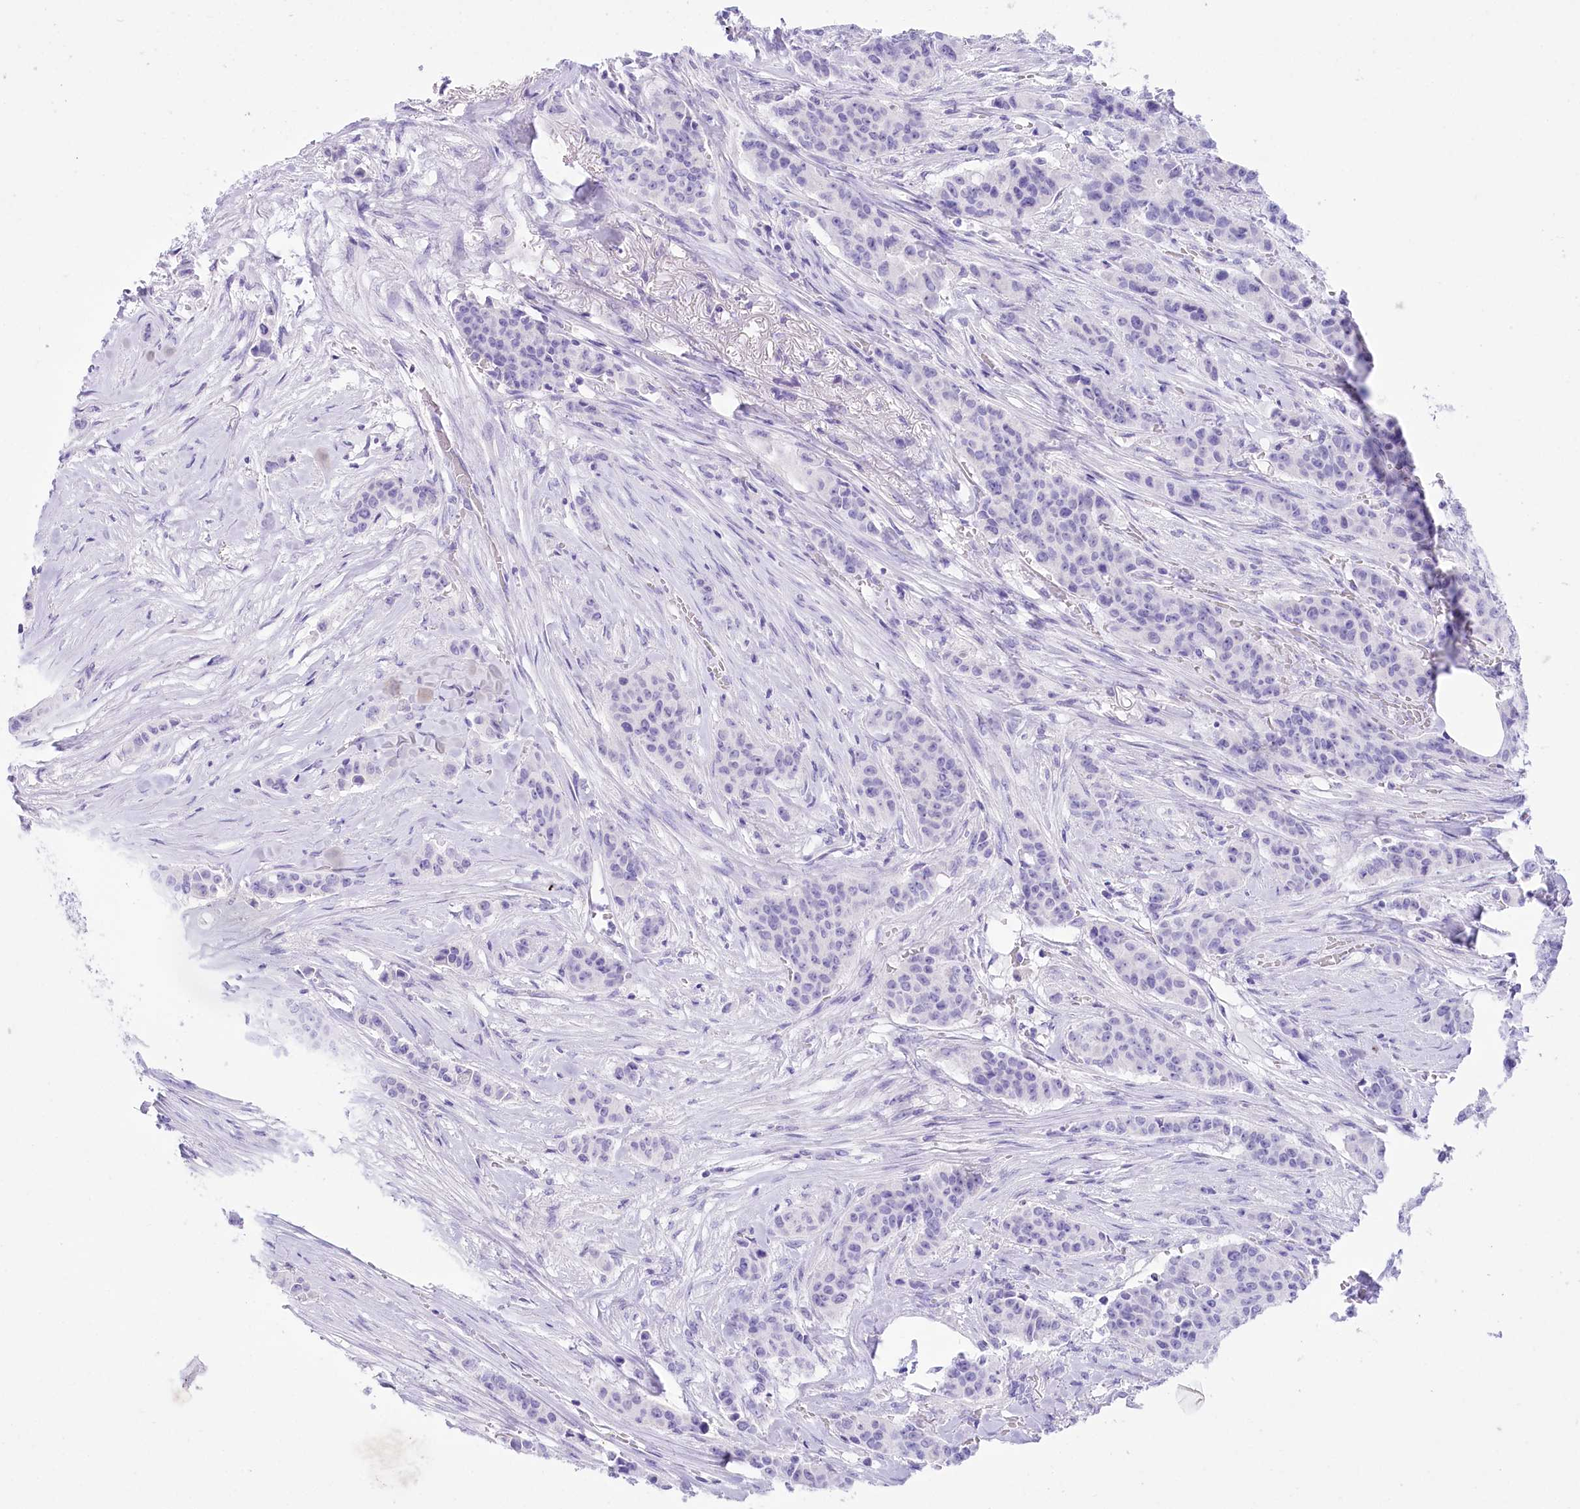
{"staining": {"intensity": "negative", "quantity": "none", "location": "none"}, "tissue": "breast cancer", "cell_type": "Tumor cells", "image_type": "cancer", "snomed": [{"axis": "morphology", "description": "Duct carcinoma"}, {"axis": "topography", "description": "Breast"}], "caption": "This is an immunohistochemistry photomicrograph of human breast cancer (invasive ductal carcinoma). There is no staining in tumor cells.", "gene": "PBLD", "patient": {"sex": "female", "age": 40}}